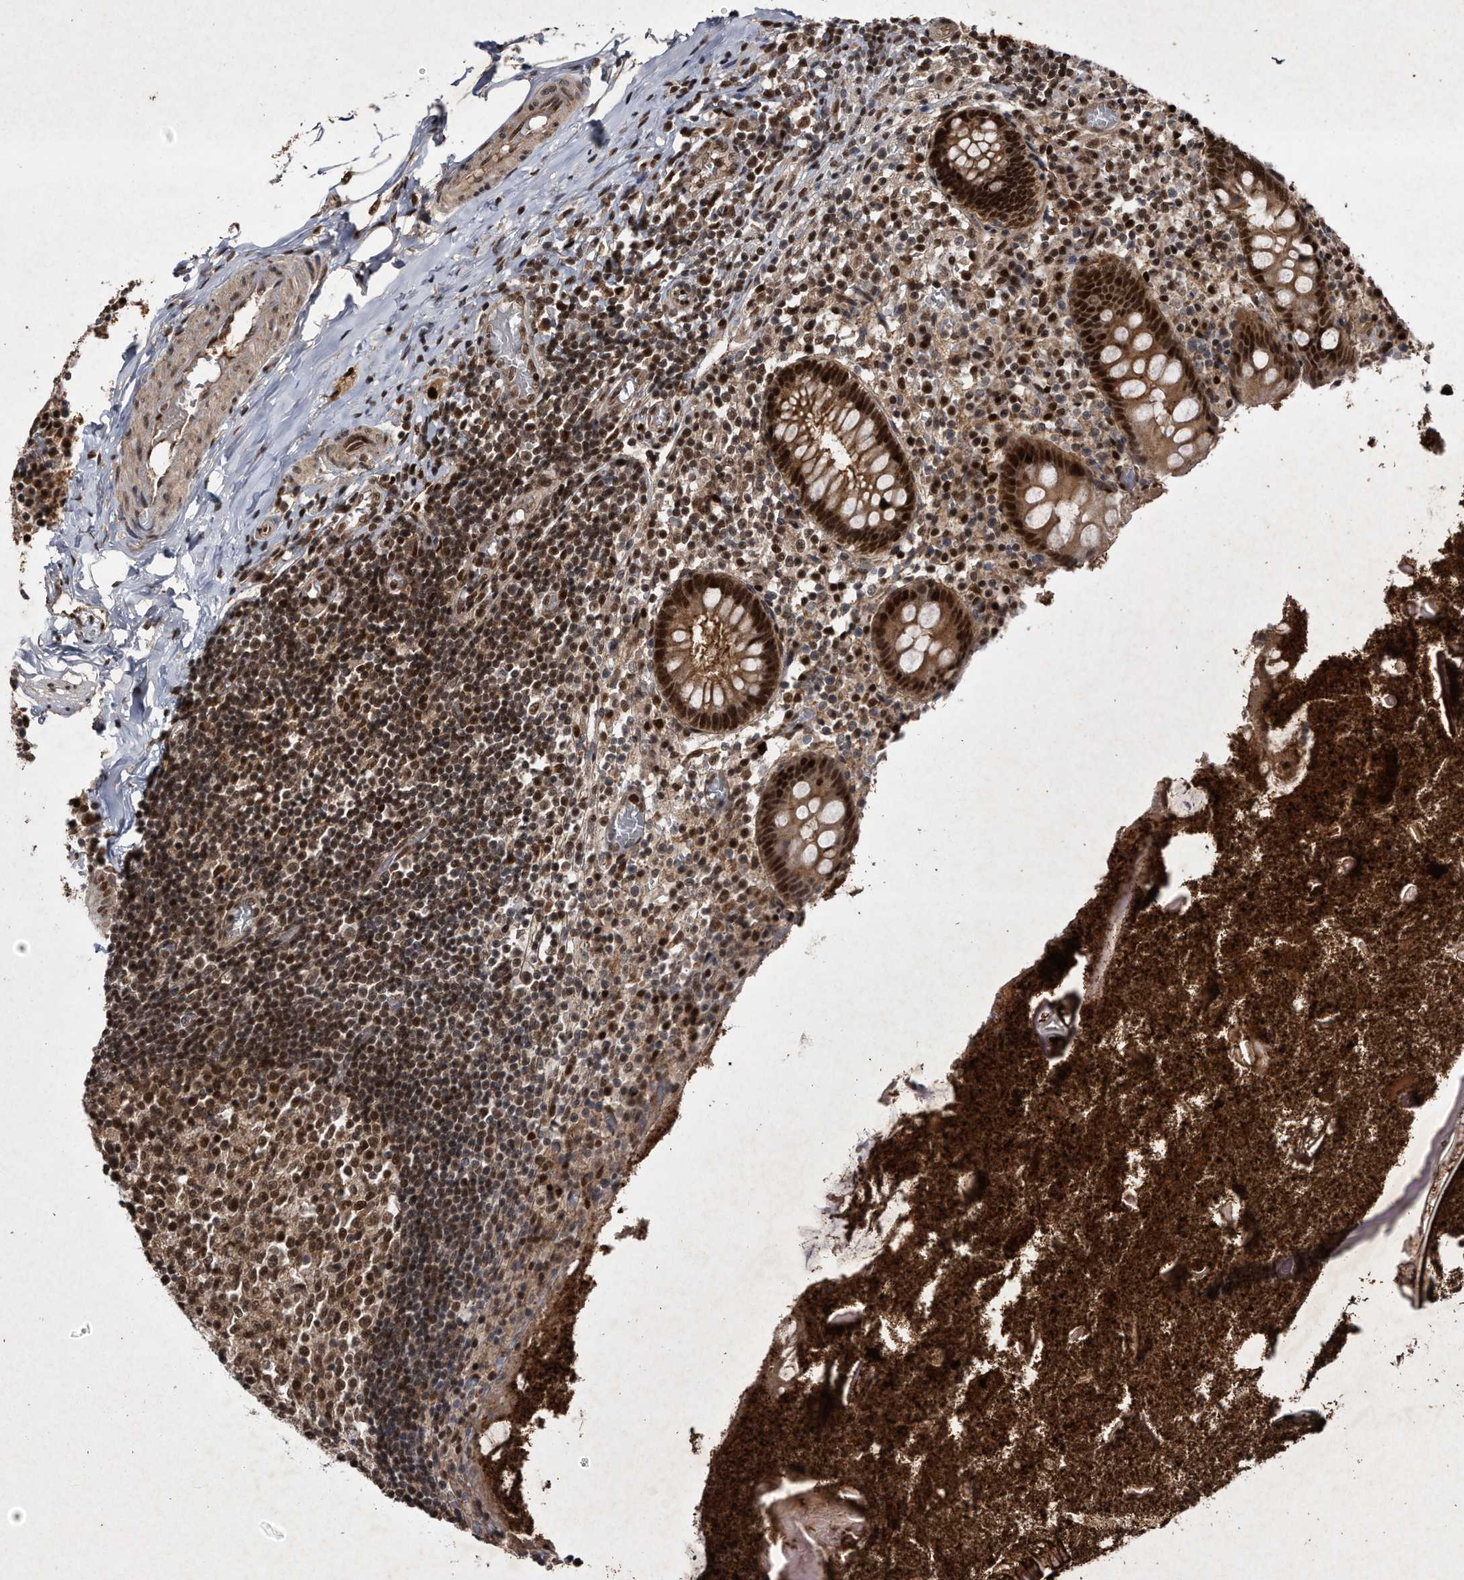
{"staining": {"intensity": "strong", "quantity": ">75%", "location": "cytoplasmic/membranous,nuclear"}, "tissue": "appendix", "cell_type": "Glandular cells", "image_type": "normal", "snomed": [{"axis": "morphology", "description": "Normal tissue, NOS"}, {"axis": "topography", "description": "Appendix"}], "caption": "This is a histology image of immunohistochemistry (IHC) staining of unremarkable appendix, which shows strong staining in the cytoplasmic/membranous,nuclear of glandular cells.", "gene": "RAD23B", "patient": {"sex": "female", "age": 17}}